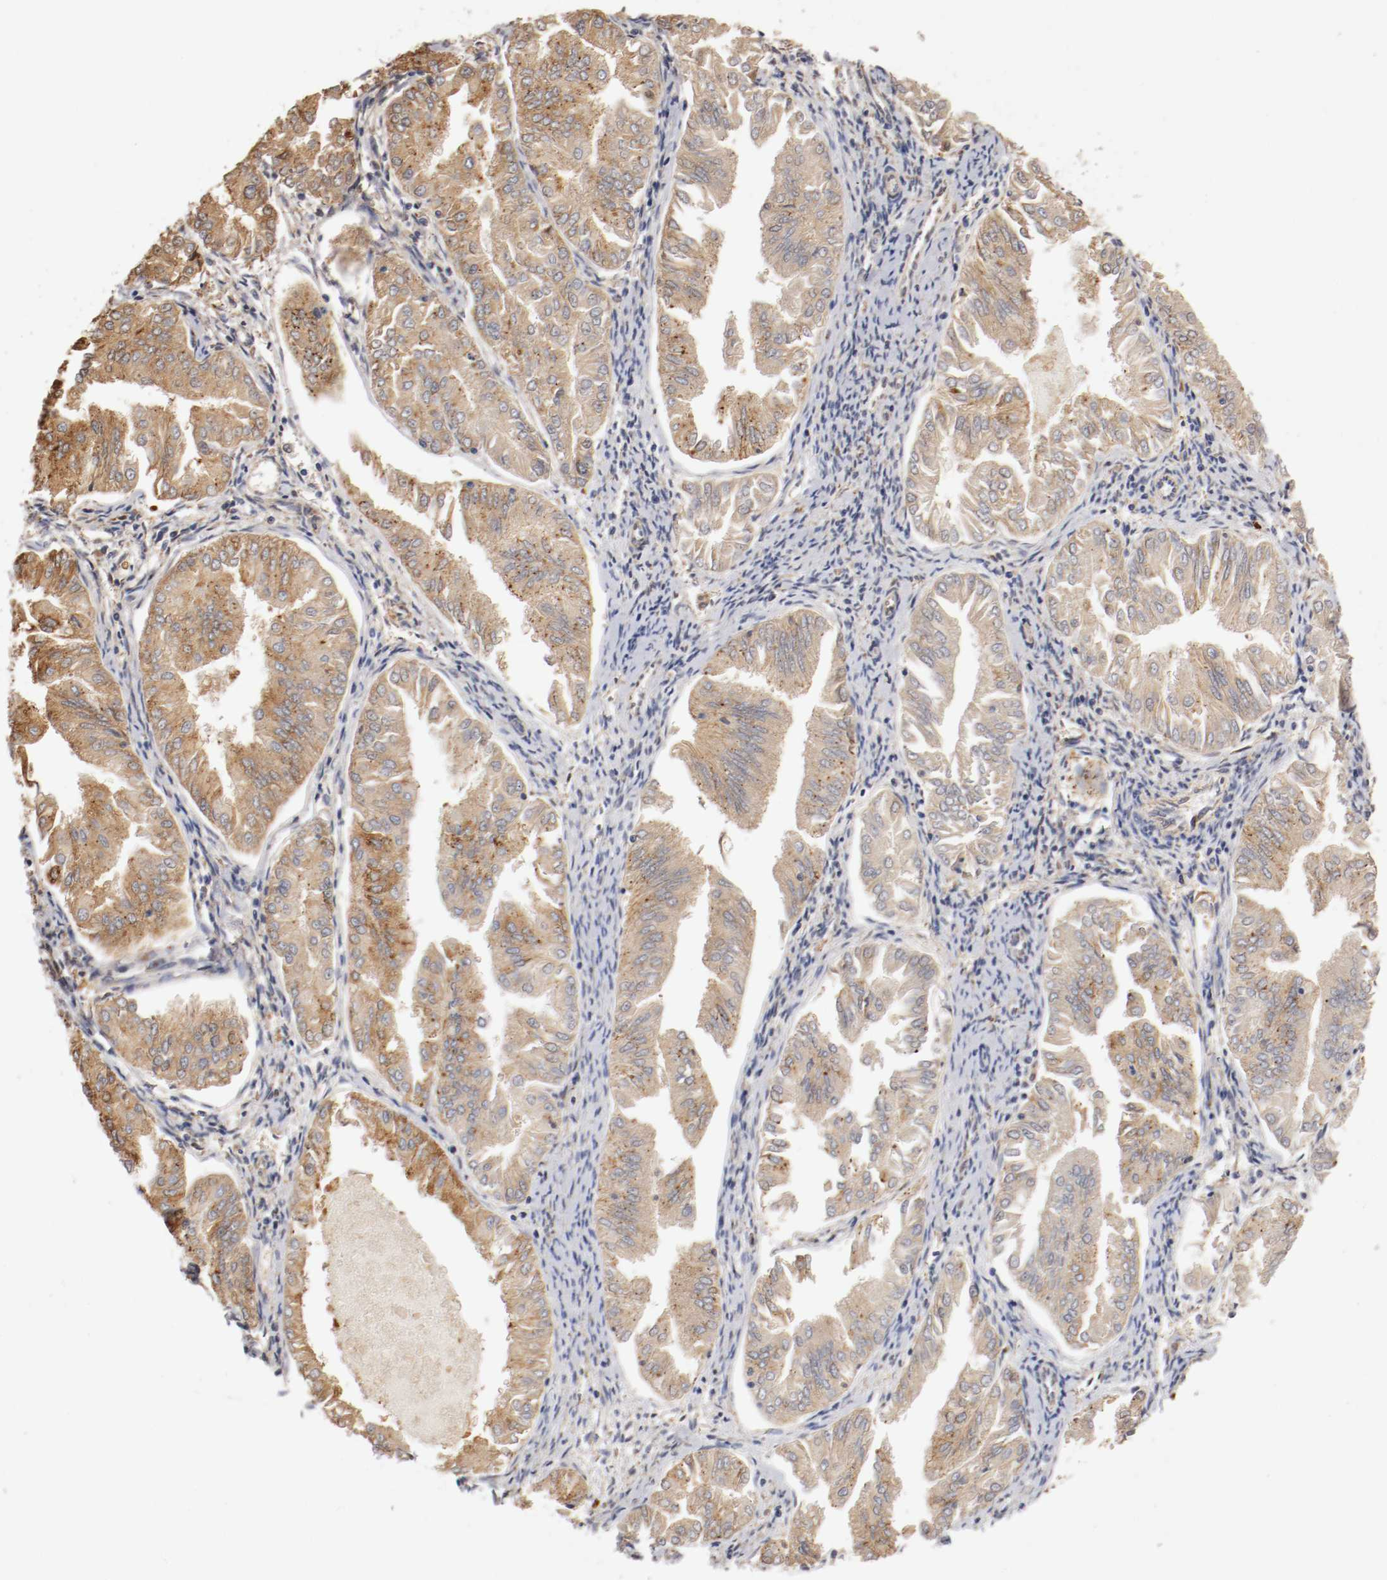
{"staining": {"intensity": "moderate", "quantity": ">75%", "location": "cytoplasmic/membranous"}, "tissue": "endometrial cancer", "cell_type": "Tumor cells", "image_type": "cancer", "snomed": [{"axis": "morphology", "description": "Adenocarcinoma, NOS"}, {"axis": "topography", "description": "Endometrium"}], "caption": "Endometrial adenocarcinoma stained for a protein (brown) shows moderate cytoplasmic/membranous positive staining in approximately >75% of tumor cells.", "gene": "TNFSF13", "patient": {"sex": "female", "age": 53}}